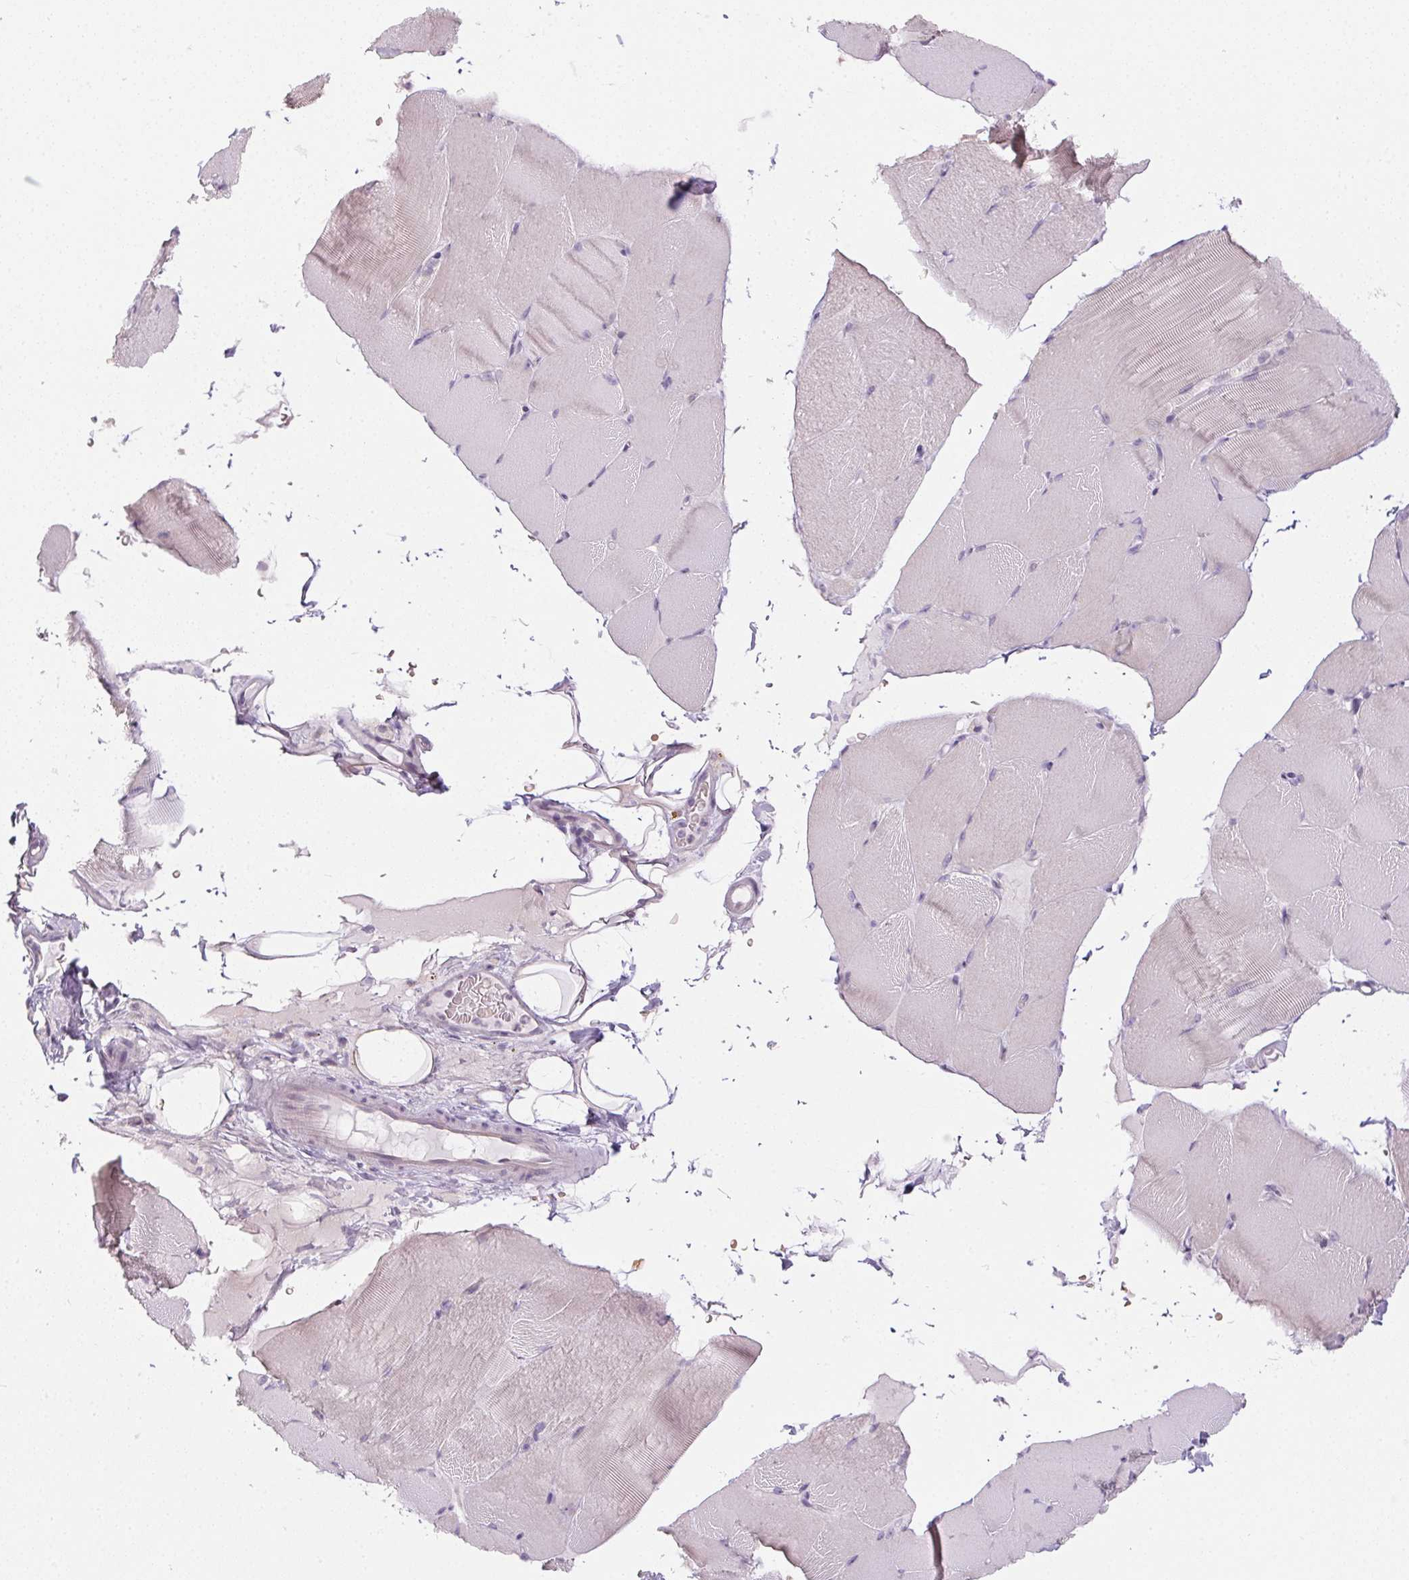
{"staining": {"intensity": "negative", "quantity": "none", "location": "none"}, "tissue": "skeletal muscle", "cell_type": "Myocytes", "image_type": "normal", "snomed": [{"axis": "morphology", "description": "Normal tissue, NOS"}, {"axis": "topography", "description": "Skeletal muscle"}], "caption": "Immunohistochemistry (IHC) image of normal skeletal muscle stained for a protein (brown), which shows no positivity in myocytes.", "gene": "CTCFL", "patient": {"sex": "female", "age": 37}}